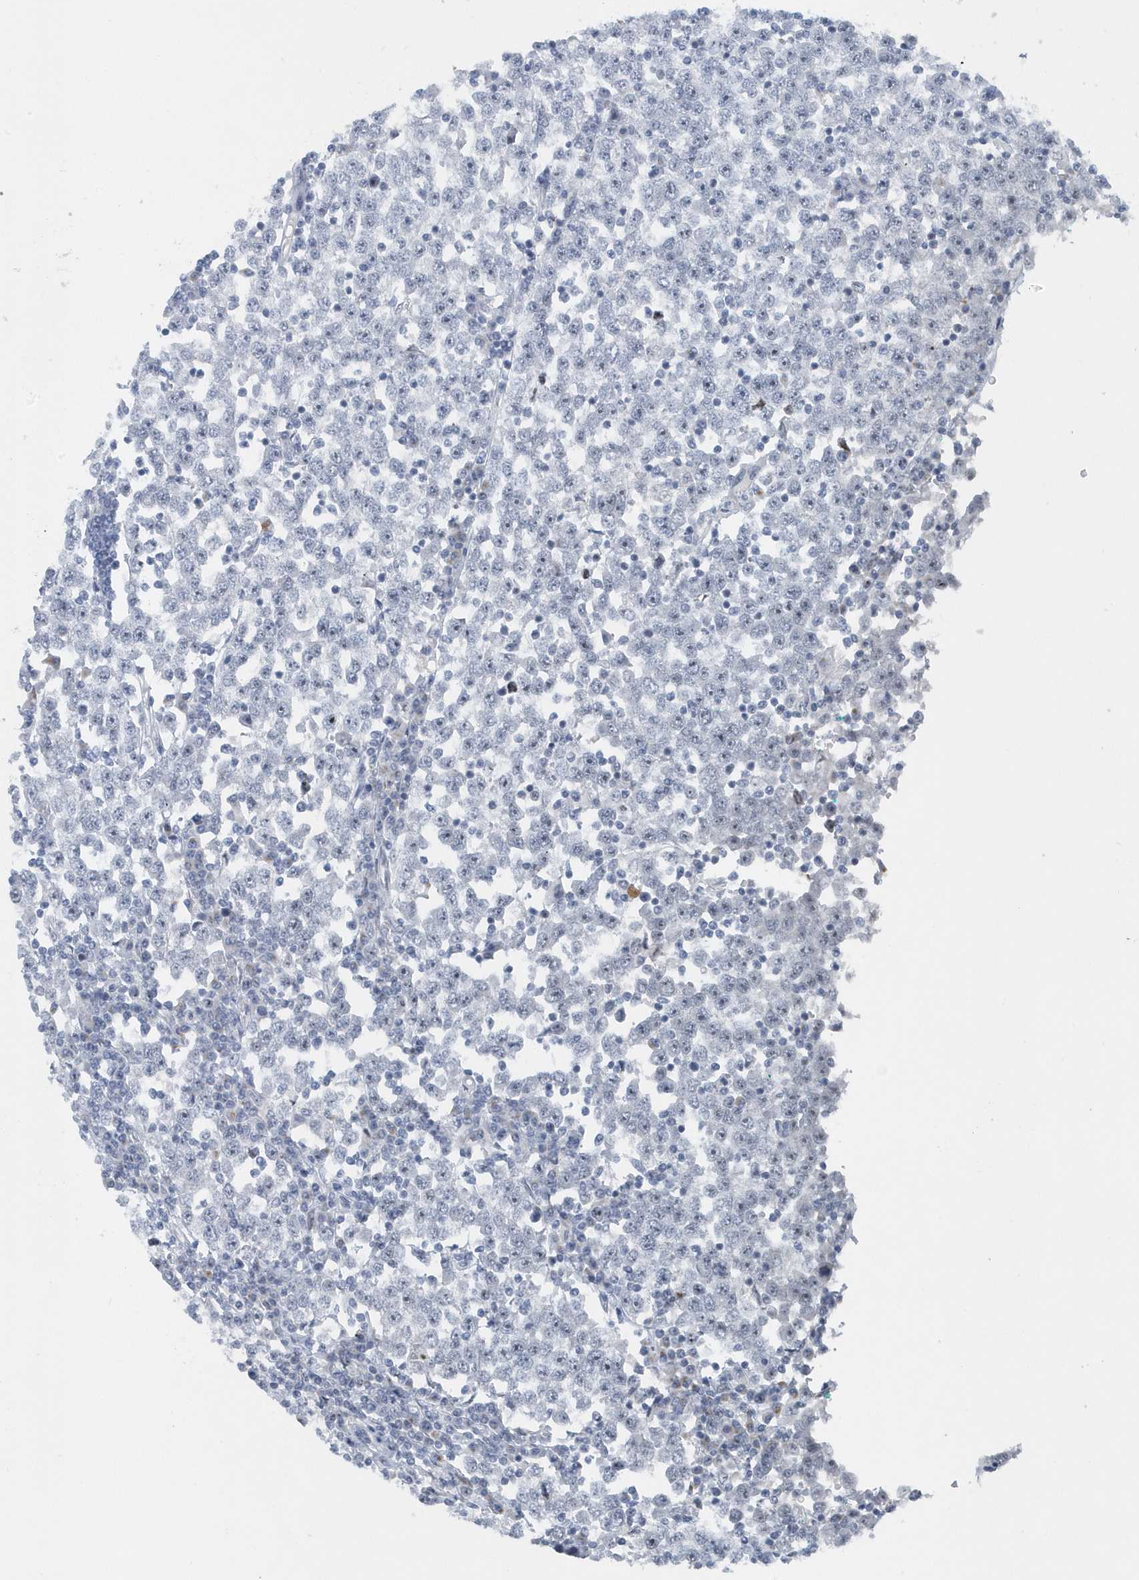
{"staining": {"intensity": "negative", "quantity": "none", "location": "none"}, "tissue": "testis cancer", "cell_type": "Tumor cells", "image_type": "cancer", "snomed": [{"axis": "morphology", "description": "Seminoma, NOS"}, {"axis": "topography", "description": "Testis"}], "caption": "Immunohistochemistry (IHC) of testis cancer shows no staining in tumor cells.", "gene": "RPF2", "patient": {"sex": "male", "age": 65}}